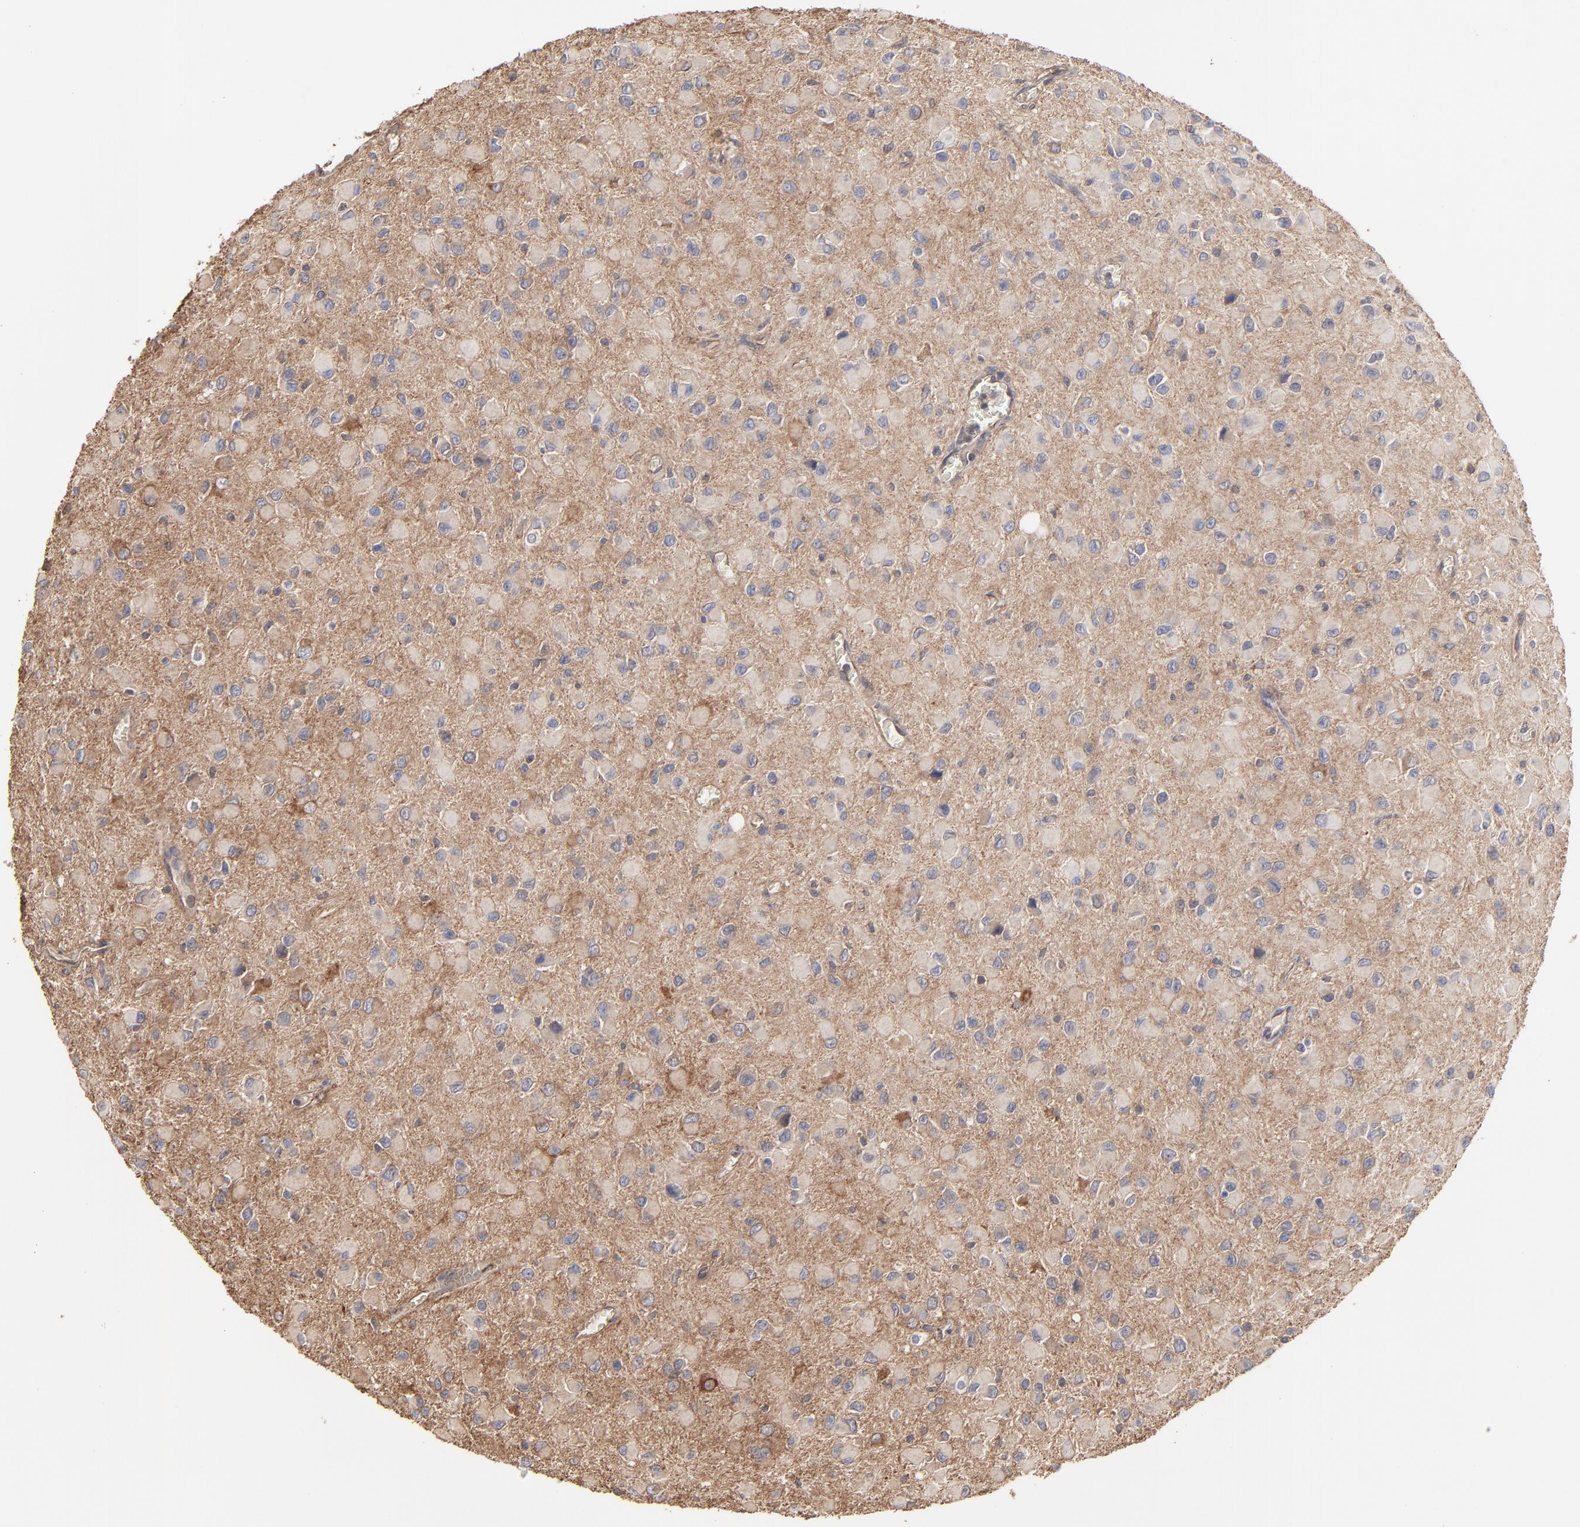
{"staining": {"intensity": "moderate", "quantity": "25%-75%", "location": "cytoplasmic/membranous"}, "tissue": "glioma", "cell_type": "Tumor cells", "image_type": "cancer", "snomed": [{"axis": "morphology", "description": "Glioma, malignant, Low grade"}, {"axis": "topography", "description": "Brain"}], "caption": "Glioma was stained to show a protein in brown. There is medium levels of moderate cytoplasmic/membranous expression in approximately 25%-75% of tumor cells.", "gene": "ARMT1", "patient": {"sex": "male", "age": 42}}